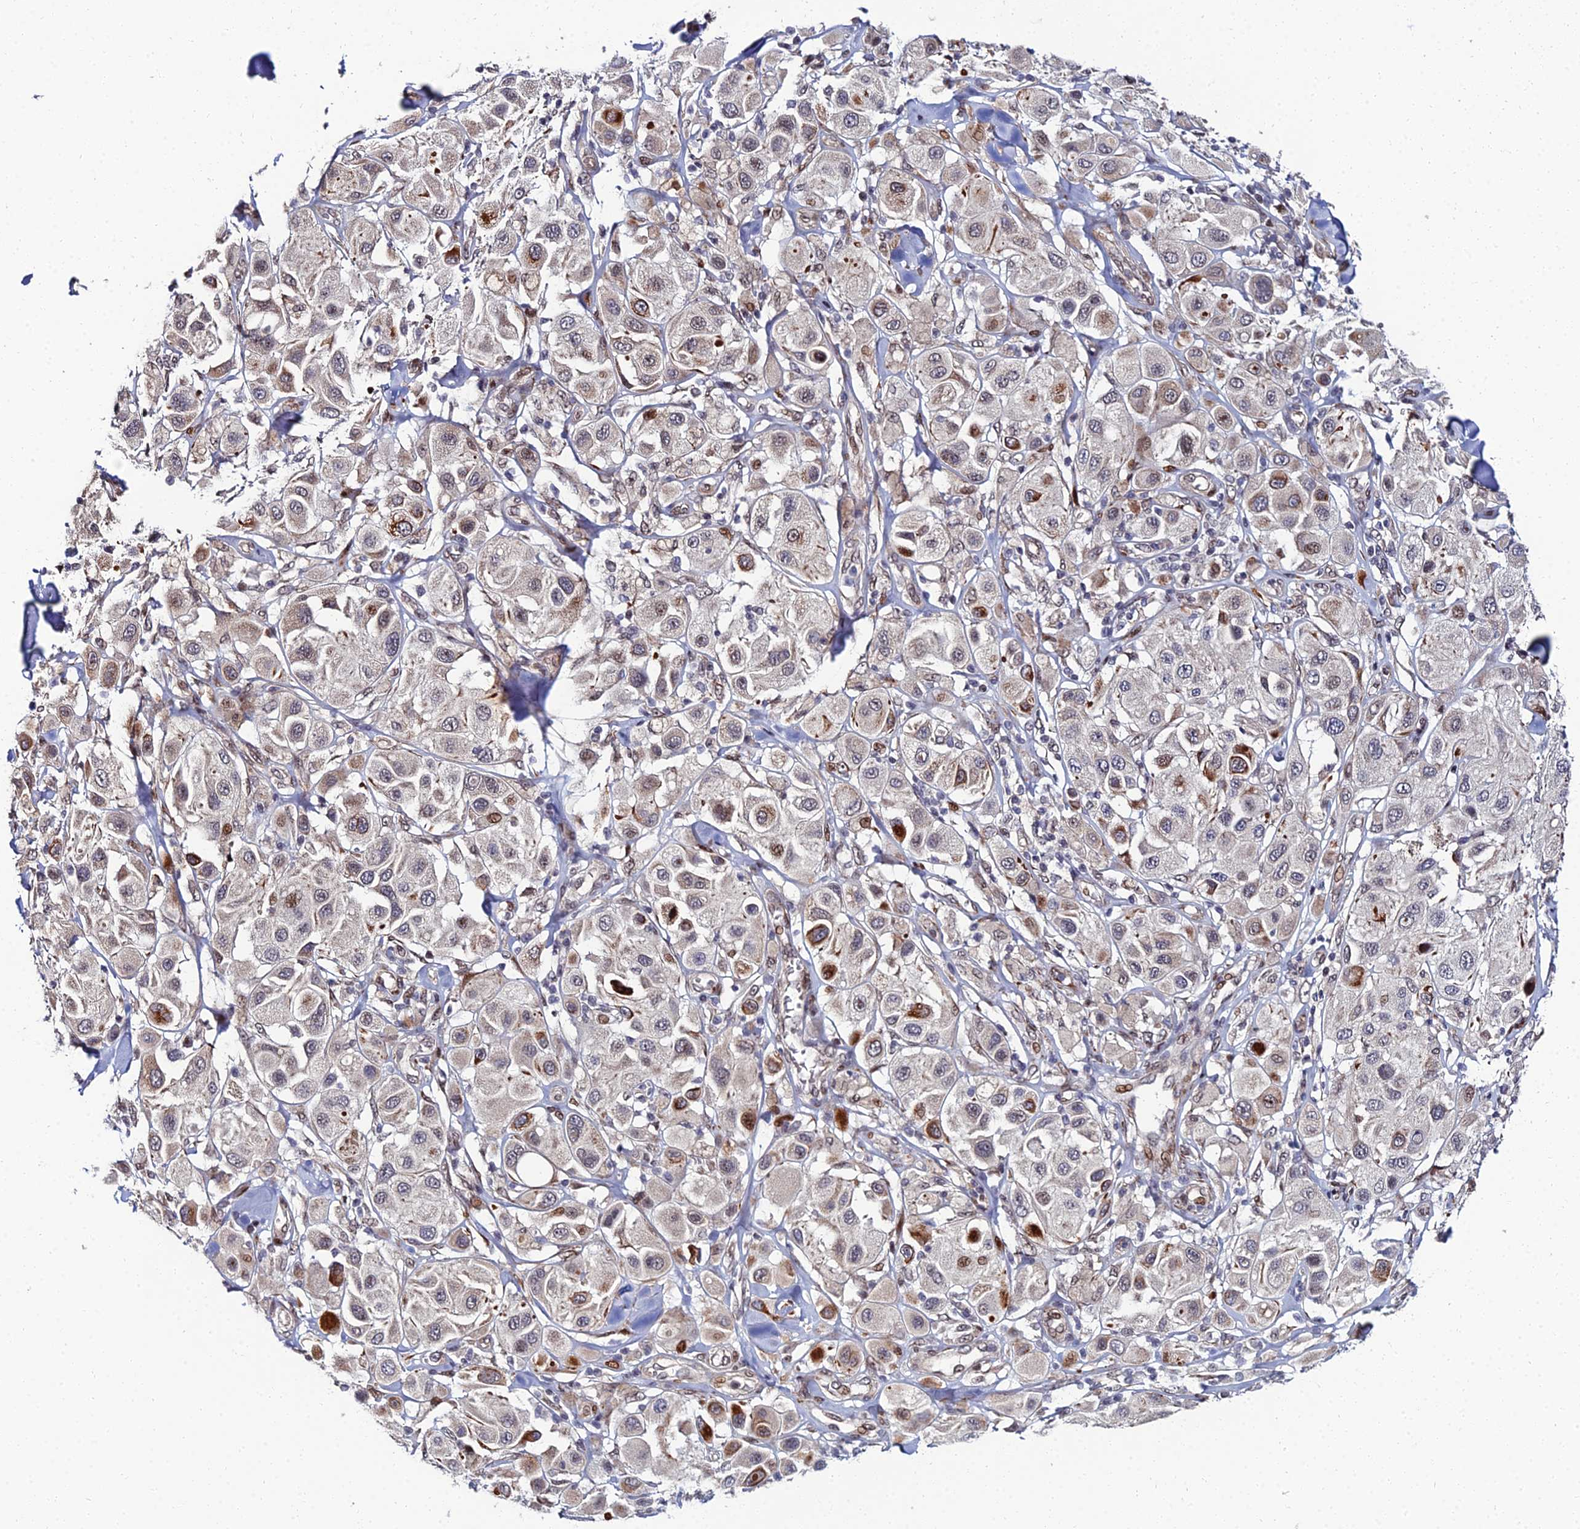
{"staining": {"intensity": "strong", "quantity": "<25%", "location": "cytoplasmic/membranous"}, "tissue": "melanoma", "cell_type": "Tumor cells", "image_type": "cancer", "snomed": [{"axis": "morphology", "description": "Malignant melanoma, Metastatic site"}, {"axis": "topography", "description": "Skin"}], "caption": "A high-resolution photomicrograph shows immunohistochemistry staining of melanoma, which shows strong cytoplasmic/membranous staining in about <25% of tumor cells.", "gene": "ZNF668", "patient": {"sex": "male", "age": 41}}